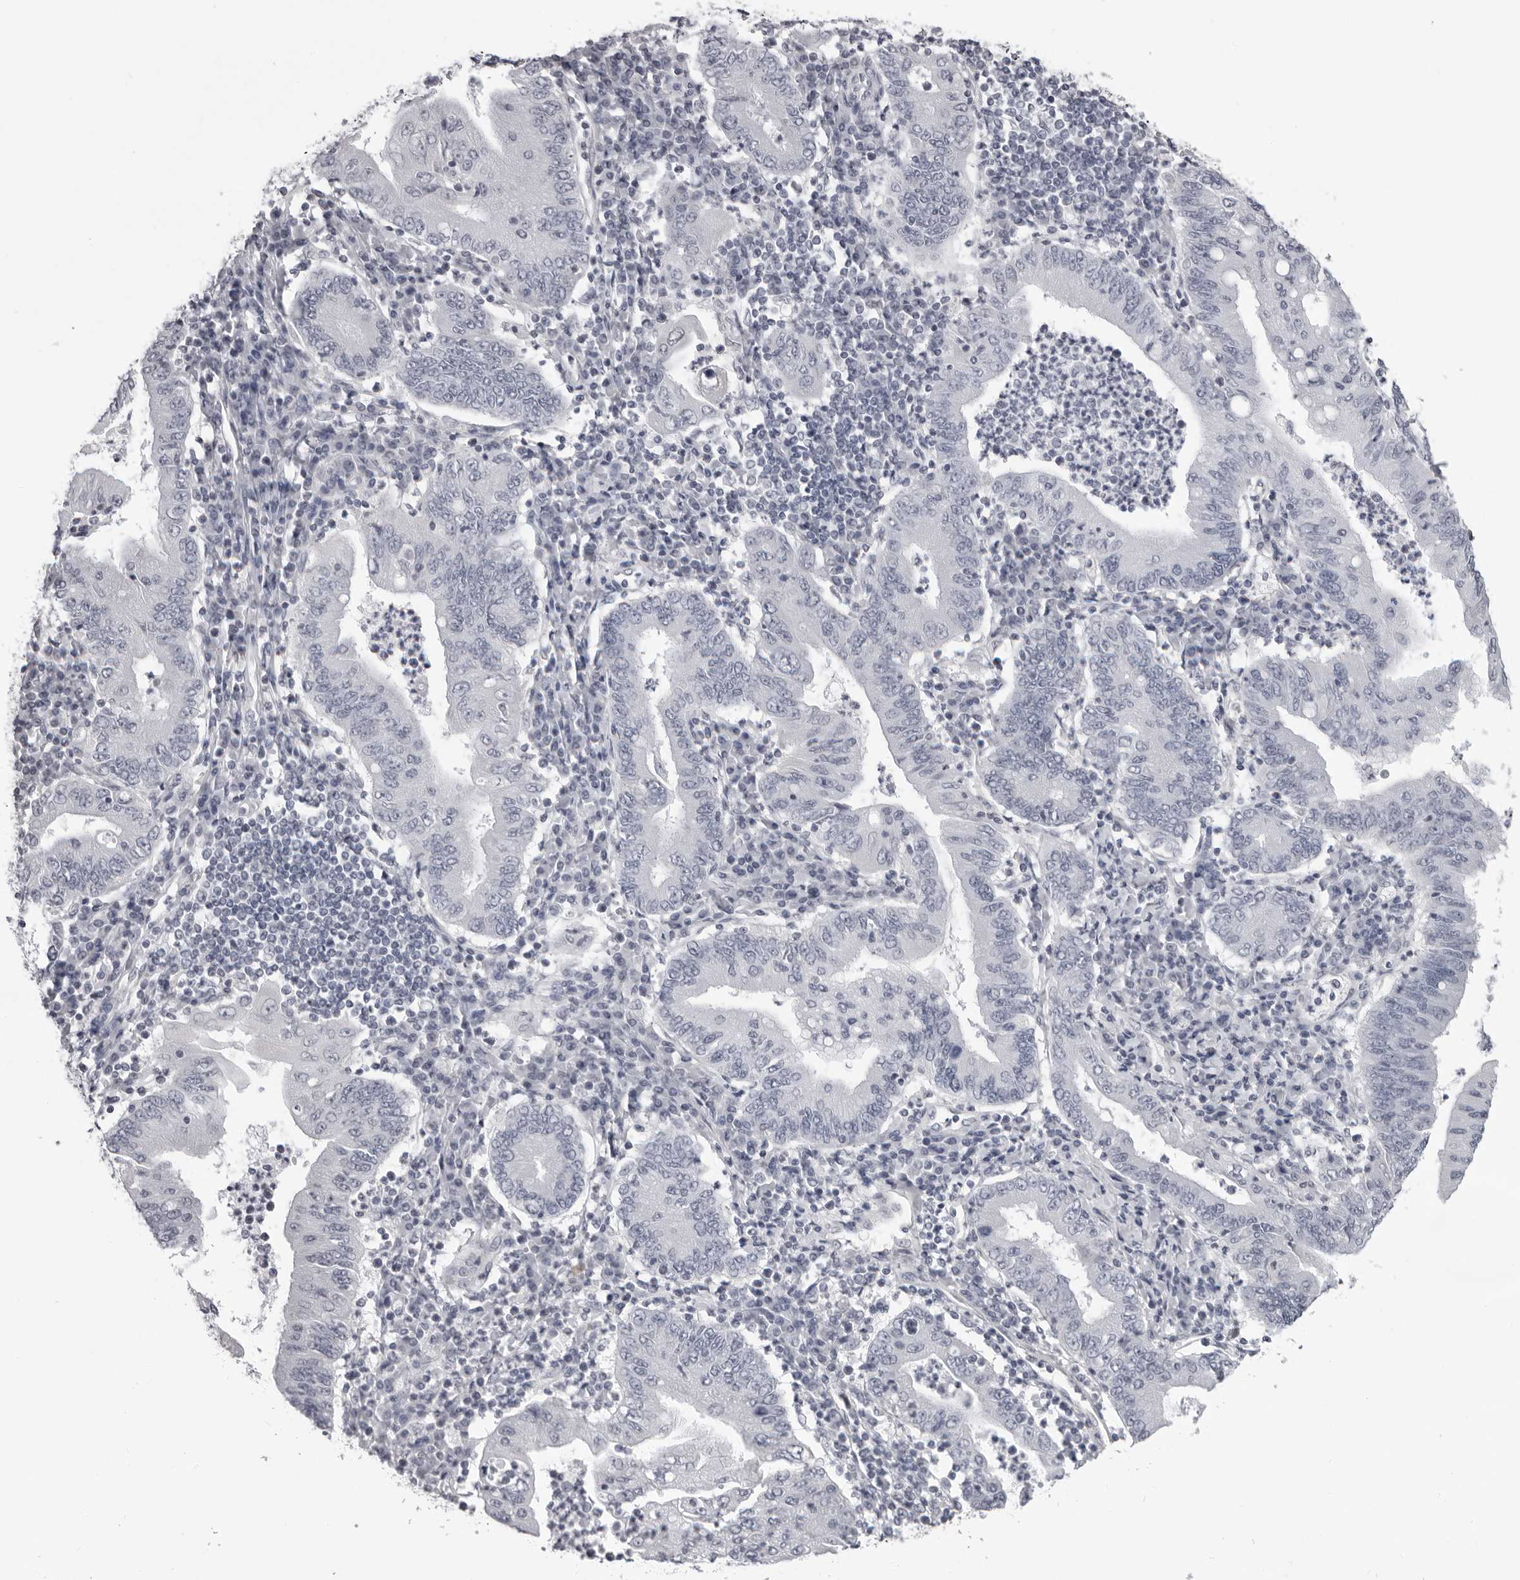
{"staining": {"intensity": "negative", "quantity": "none", "location": "none"}, "tissue": "stomach cancer", "cell_type": "Tumor cells", "image_type": "cancer", "snomed": [{"axis": "morphology", "description": "Normal tissue, NOS"}, {"axis": "morphology", "description": "Adenocarcinoma, NOS"}, {"axis": "topography", "description": "Esophagus"}, {"axis": "topography", "description": "Stomach, upper"}, {"axis": "topography", "description": "Peripheral nerve tissue"}], "caption": "Tumor cells show no significant expression in stomach cancer (adenocarcinoma).", "gene": "DNALI1", "patient": {"sex": "male", "age": 62}}